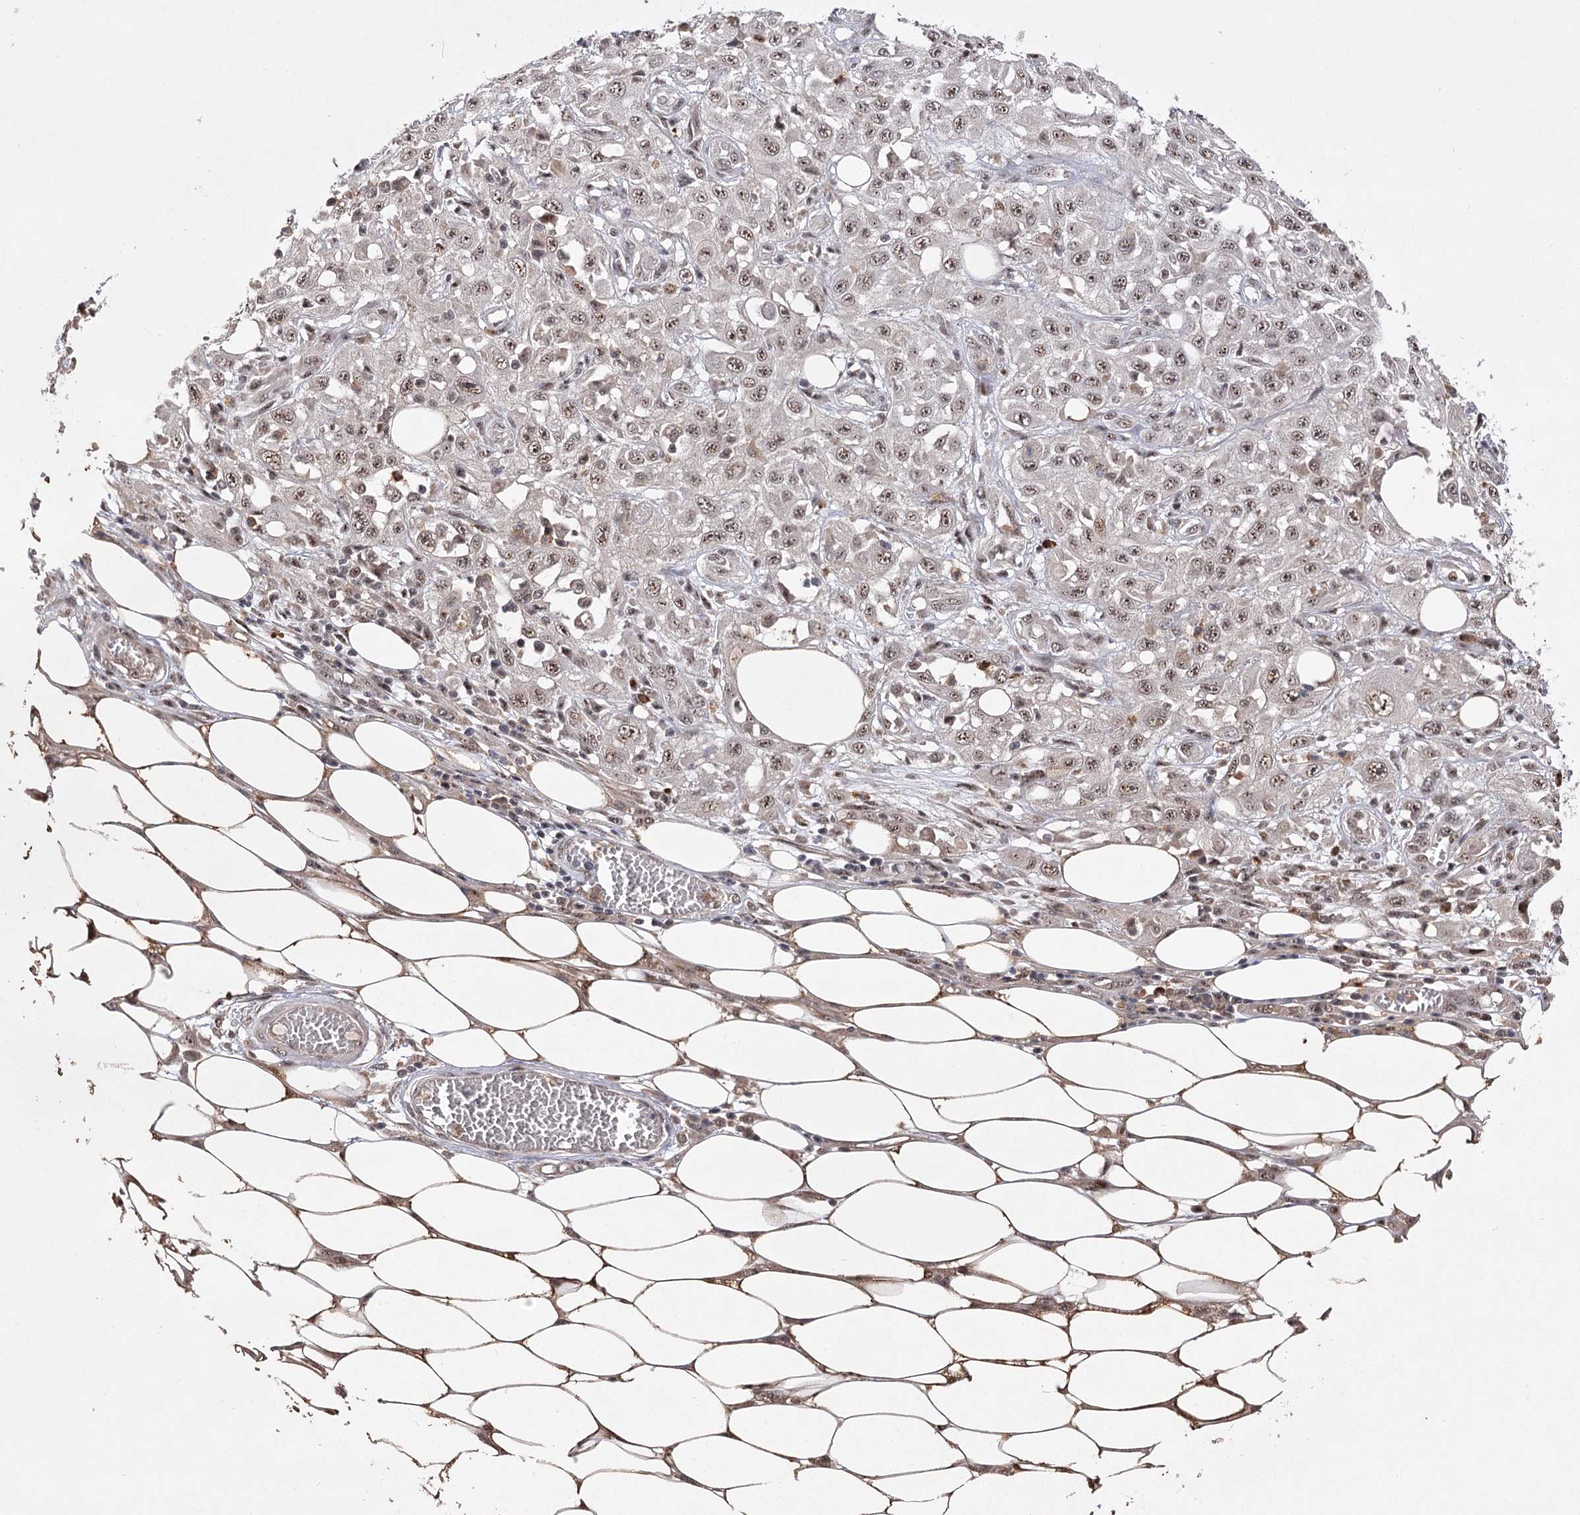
{"staining": {"intensity": "weak", "quantity": ">75%", "location": "nuclear"}, "tissue": "skin cancer", "cell_type": "Tumor cells", "image_type": "cancer", "snomed": [{"axis": "morphology", "description": "Squamous cell carcinoma, NOS"}, {"axis": "morphology", "description": "Squamous cell carcinoma, metastatic, NOS"}, {"axis": "topography", "description": "Skin"}, {"axis": "topography", "description": "Lymph node"}], "caption": "Immunohistochemistry (IHC) image of neoplastic tissue: human skin cancer (squamous cell carcinoma) stained using IHC displays low levels of weak protein expression localized specifically in the nuclear of tumor cells, appearing as a nuclear brown color.", "gene": "PYROXD1", "patient": {"sex": "male", "age": 75}}